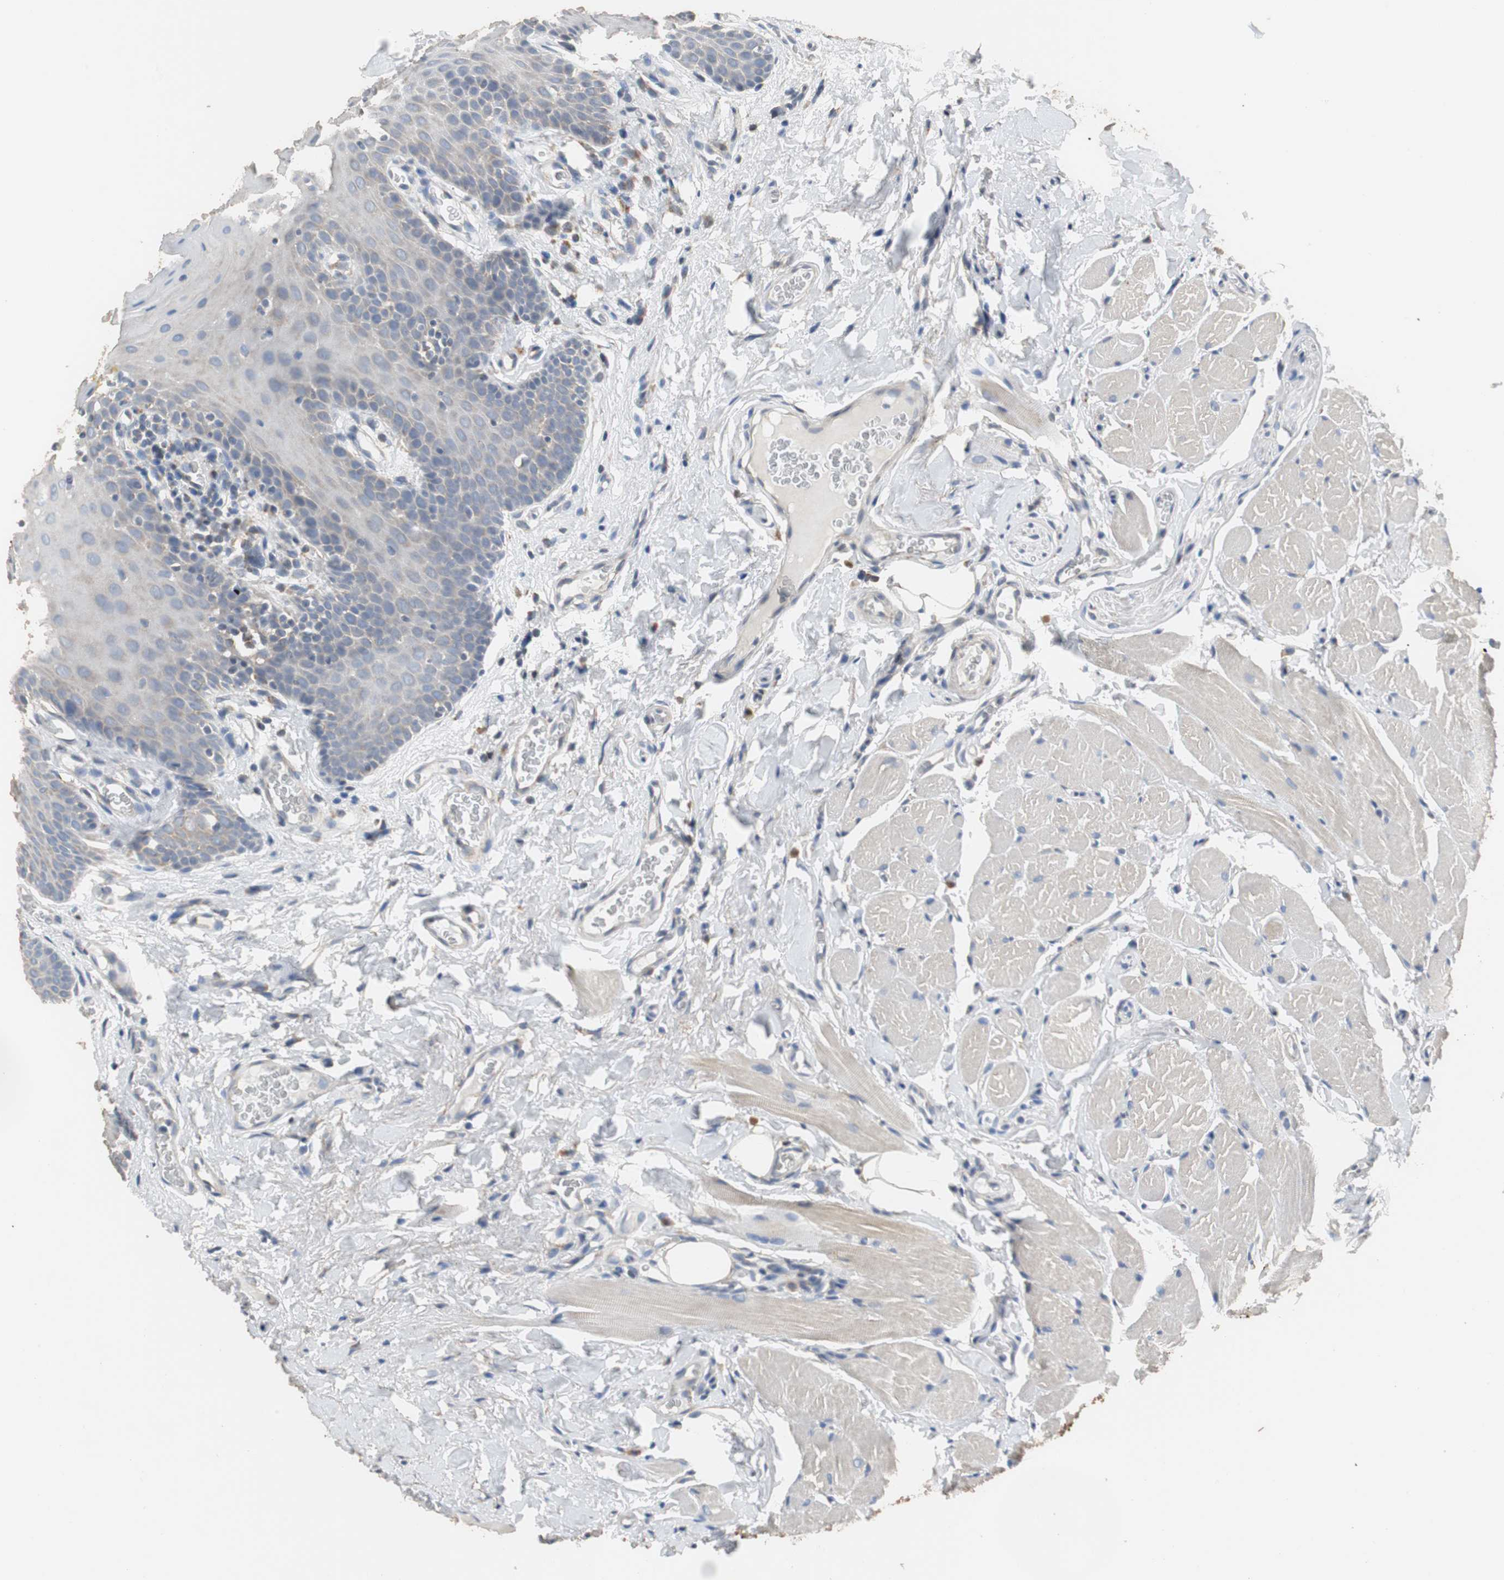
{"staining": {"intensity": "negative", "quantity": "none", "location": "none"}, "tissue": "oral mucosa", "cell_type": "Squamous epithelial cells", "image_type": "normal", "snomed": [{"axis": "morphology", "description": "Normal tissue, NOS"}, {"axis": "topography", "description": "Oral tissue"}], "caption": "Immunohistochemistry (IHC) histopathology image of normal oral mucosa: human oral mucosa stained with DAB exhibits no significant protein positivity in squamous epithelial cells.", "gene": "HMGCL", "patient": {"sex": "male", "age": 54}}